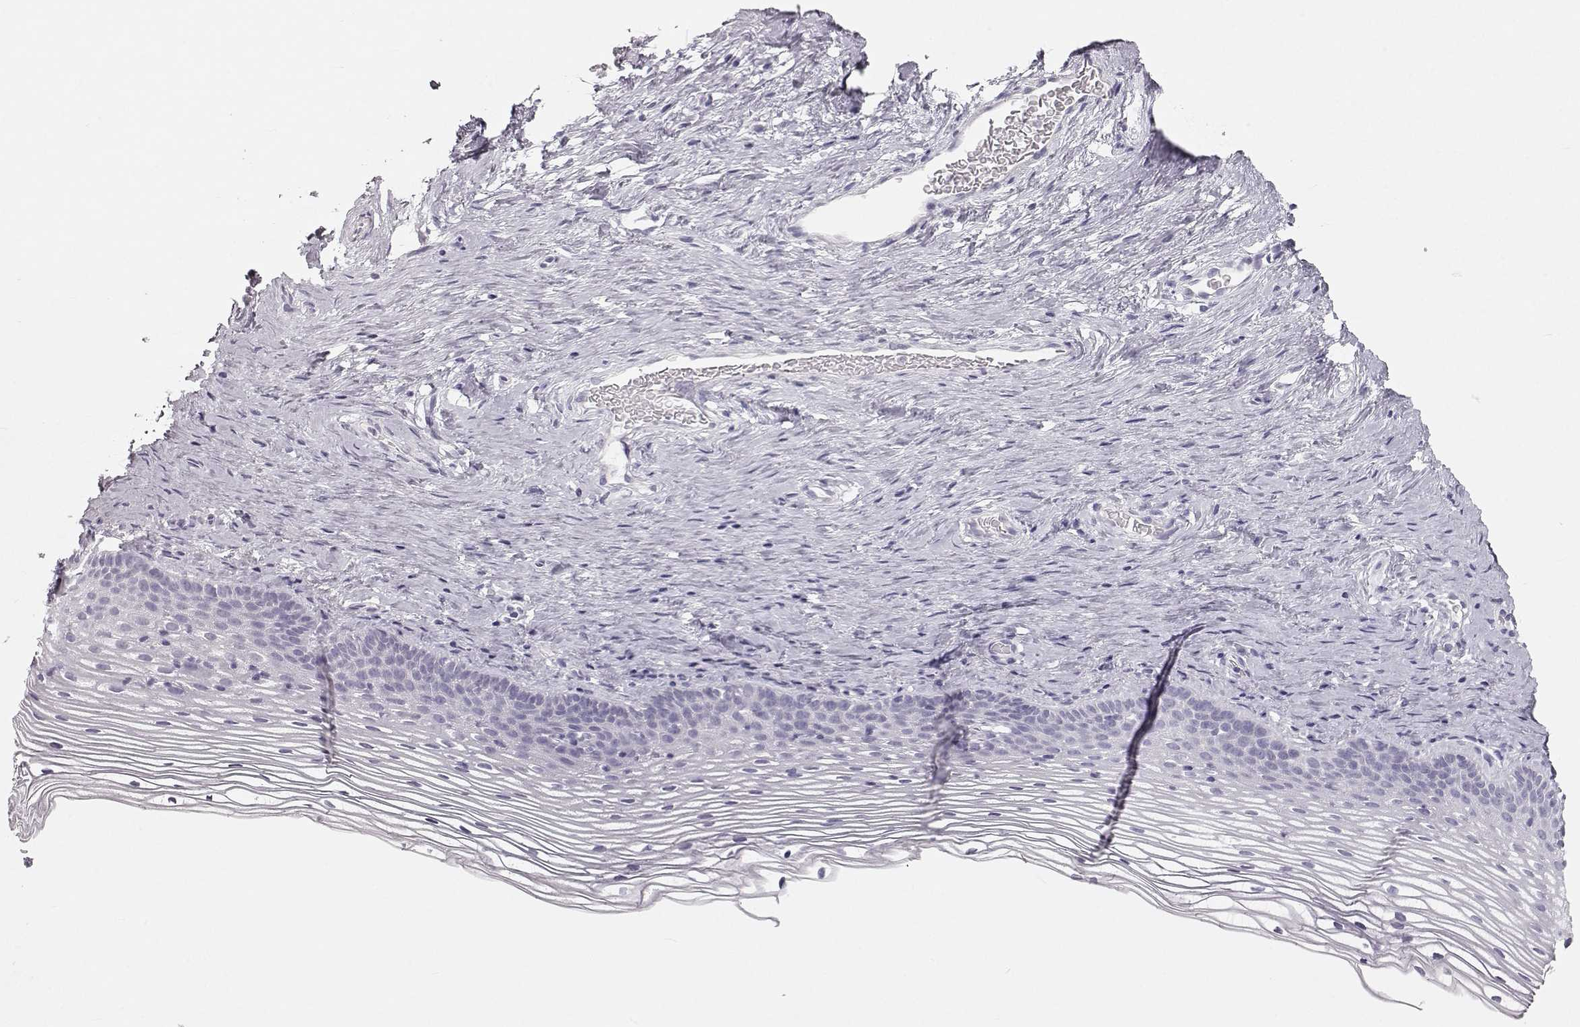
{"staining": {"intensity": "negative", "quantity": "none", "location": "none"}, "tissue": "cervix", "cell_type": "Glandular cells", "image_type": "normal", "snomed": [{"axis": "morphology", "description": "Normal tissue, NOS"}, {"axis": "topography", "description": "Cervix"}], "caption": "An immunohistochemistry (IHC) histopathology image of normal cervix is shown. There is no staining in glandular cells of cervix. (Stains: DAB (3,3'-diaminobenzidine) immunohistochemistry (IHC) with hematoxylin counter stain, Microscopy: brightfield microscopy at high magnification).", "gene": "OIP5", "patient": {"sex": "female", "age": 39}}